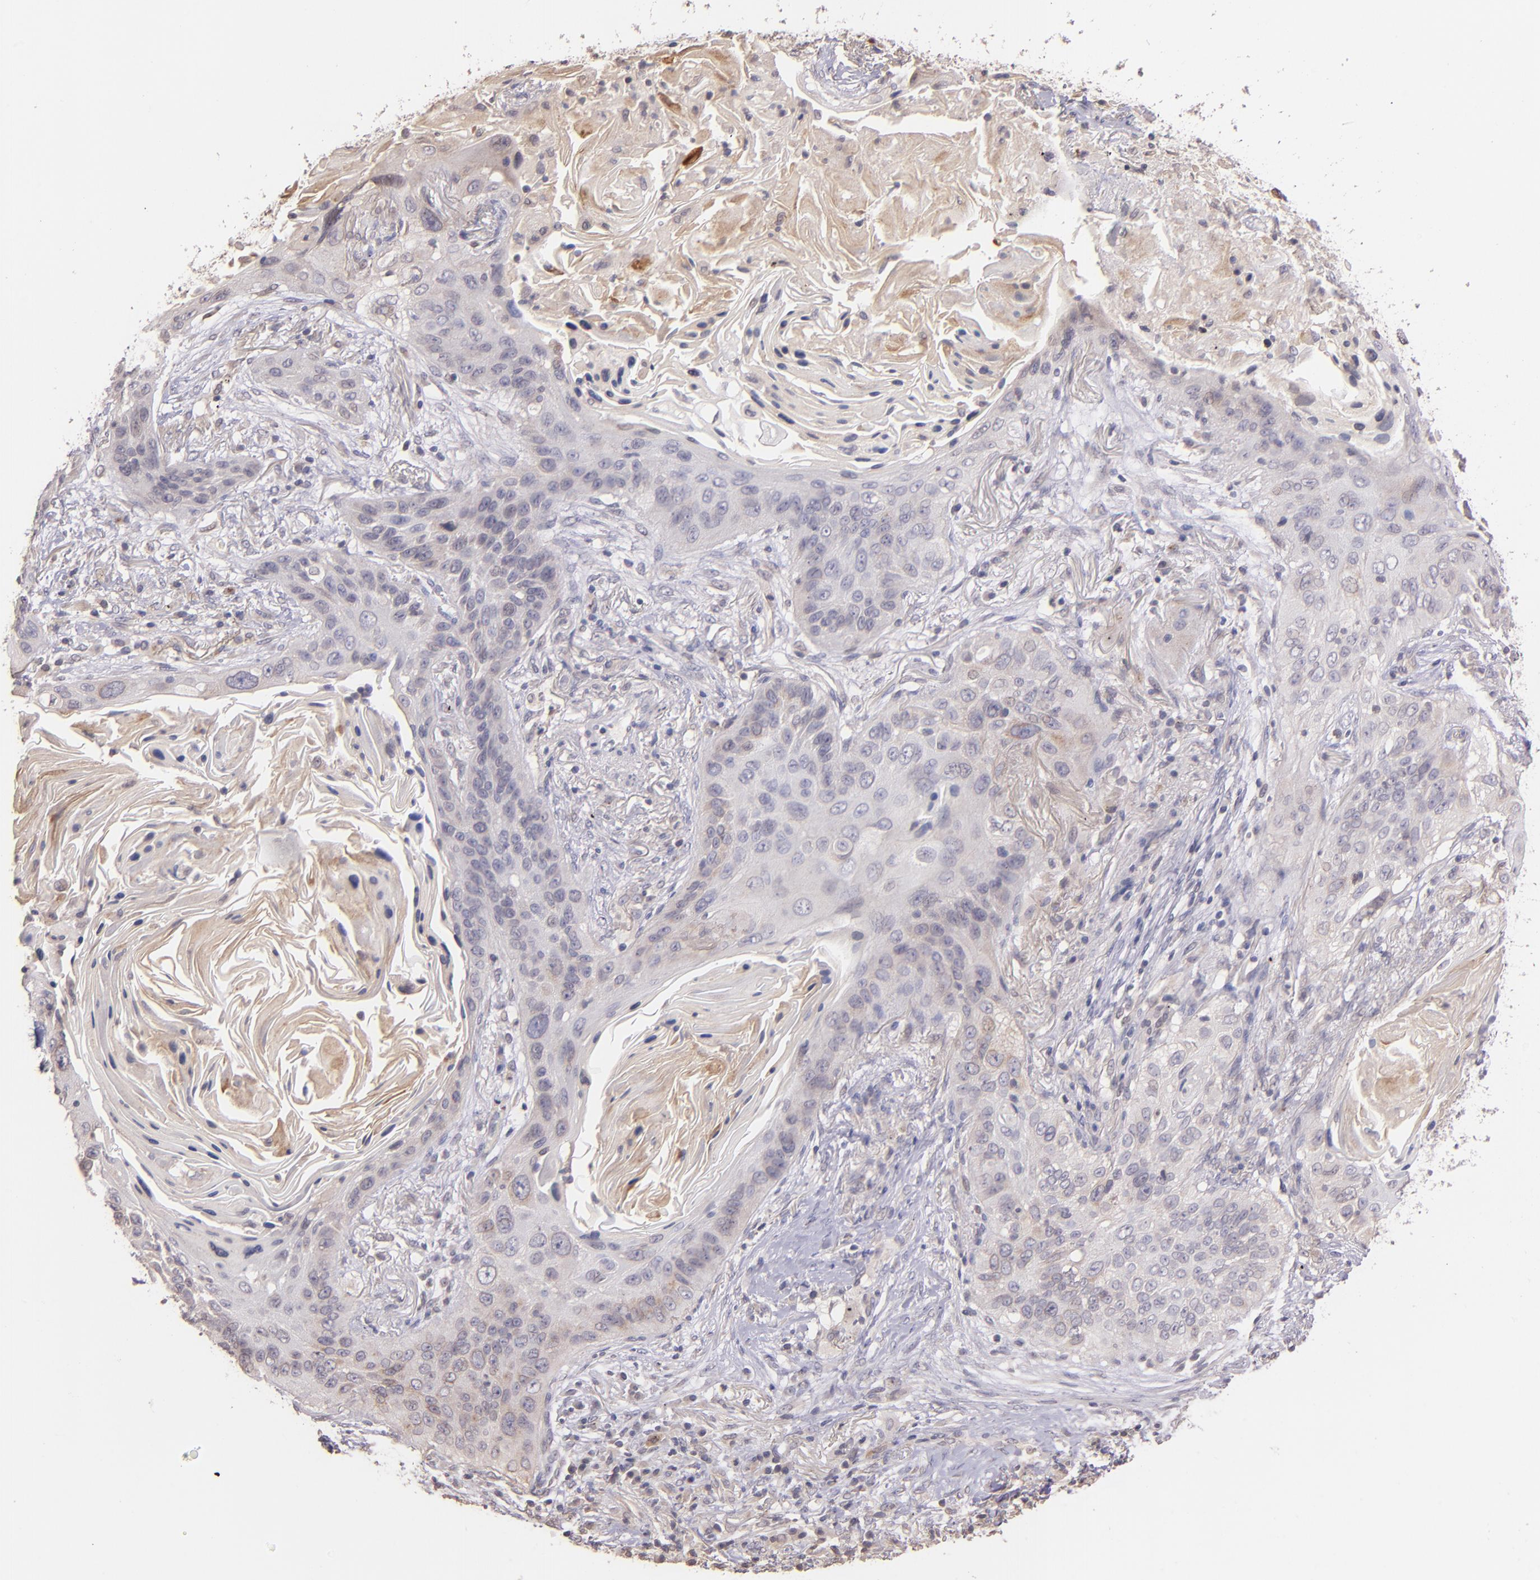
{"staining": {"intensity": "weak", "quantity": "<25%", "location": "cytoplasmic/membranous"}, "tissue": "lung cancer", "cell_type": "Tumor cells", "image_type": "cancer", "snomed": [{"axis": "morphology", "description": "Squamous cell carcinoma, NOS"}, {"axis": "topography", "description": "Lung"}], "caption": "Immunohistochemical staining of human squamous cell carcinoma (lung) displays no significant positivity in tumor cells.", "gene": "NUP62CL", "patient": {"sex": "female", "age": 67}}